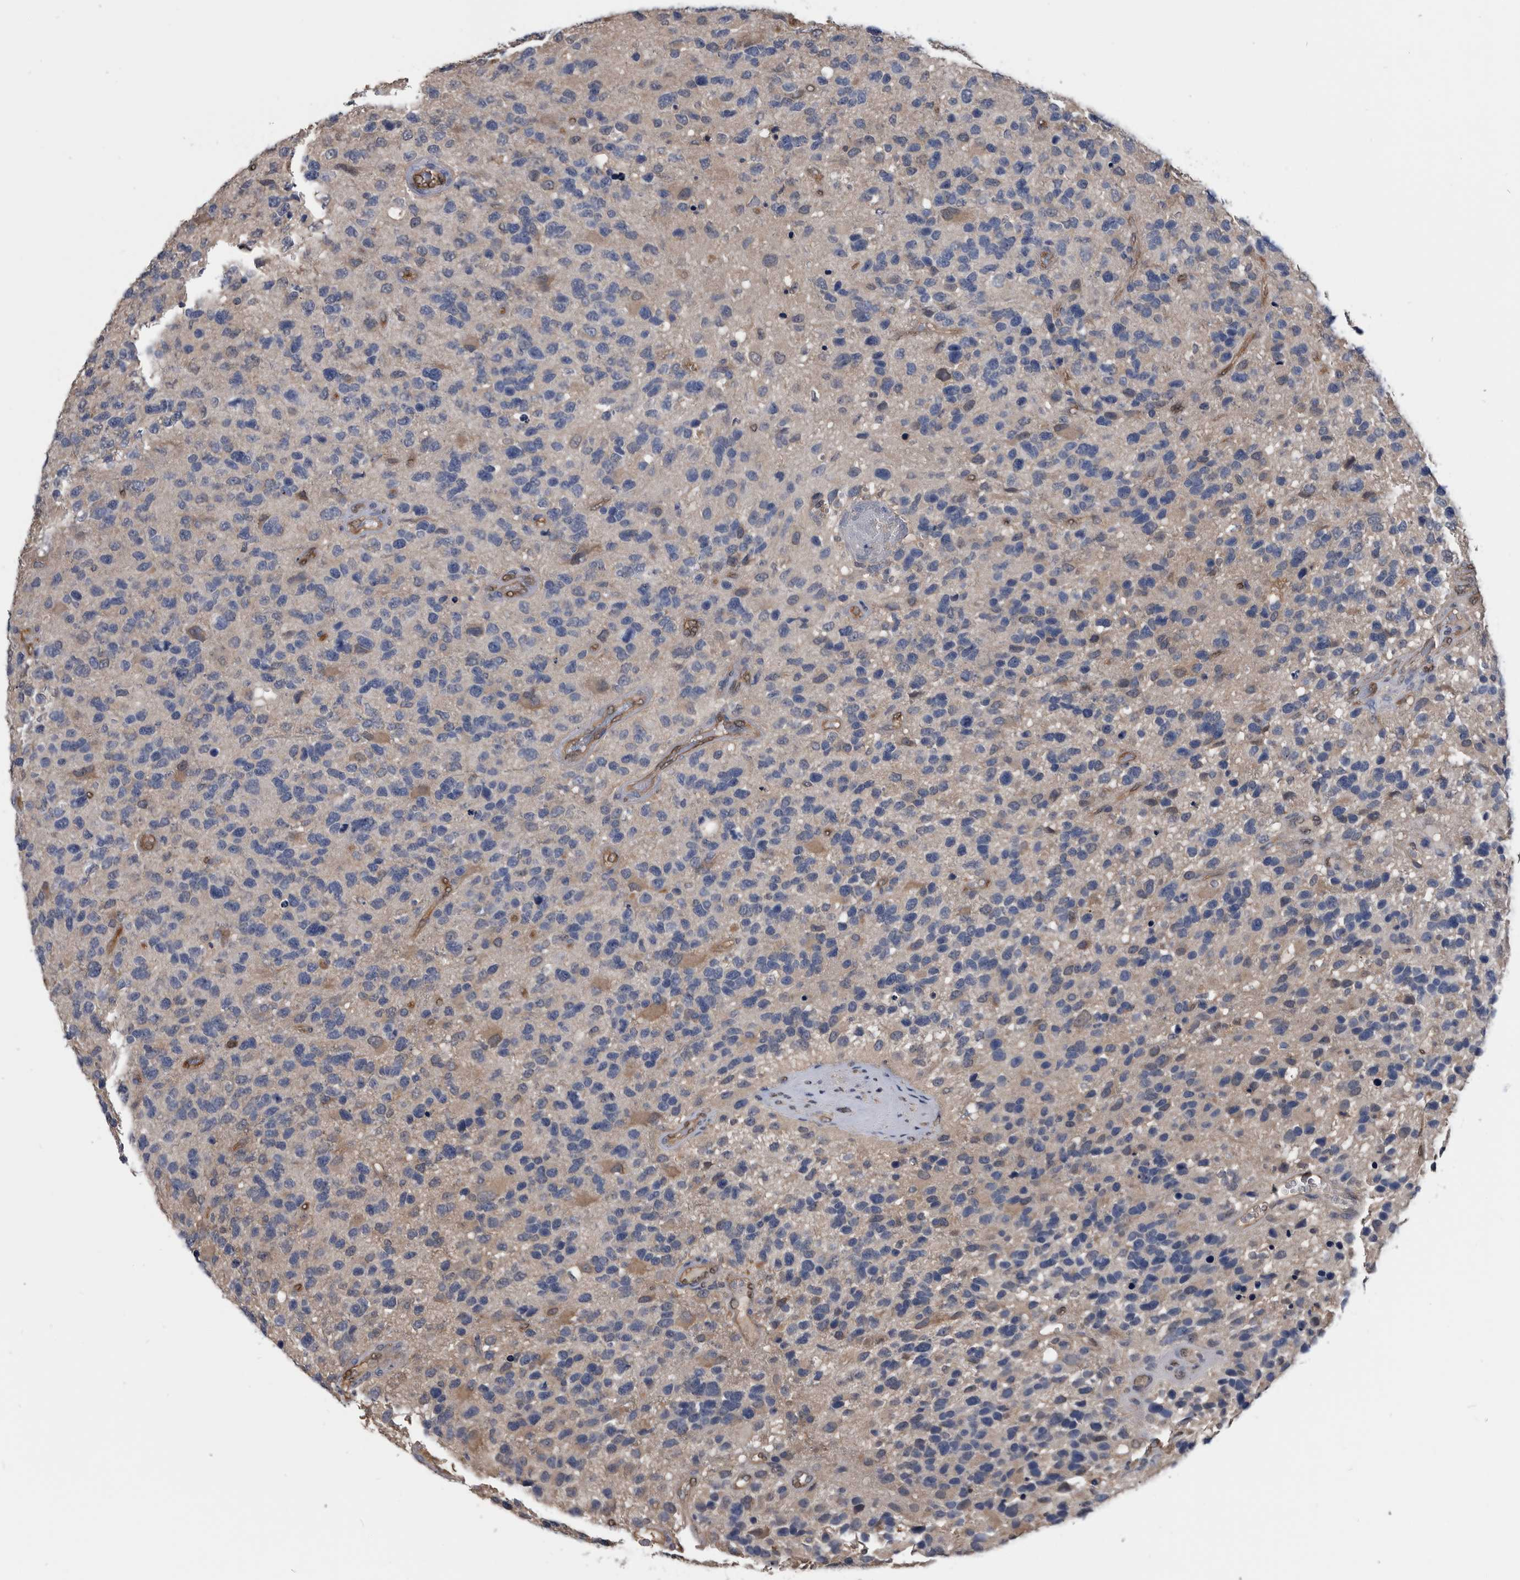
{"staining": {"intensity": "negative", "quantity": "none", "location": "none"}, "tissue": "glioma", "cell_type": "Tumor cells", "image_type": "cancer", "snomed": [{"axis": "morphology", "description": "Glioma, malignant, High grade"}, {"axis": "topography", "description": "Brain"}], "caption": "Immunohistochemical staining of human glioma shows no significant staining in tumor cells. Nuclei are stained in blue.", "gene": "PDXK", "patient": {"sex": "female", "age": 58}}